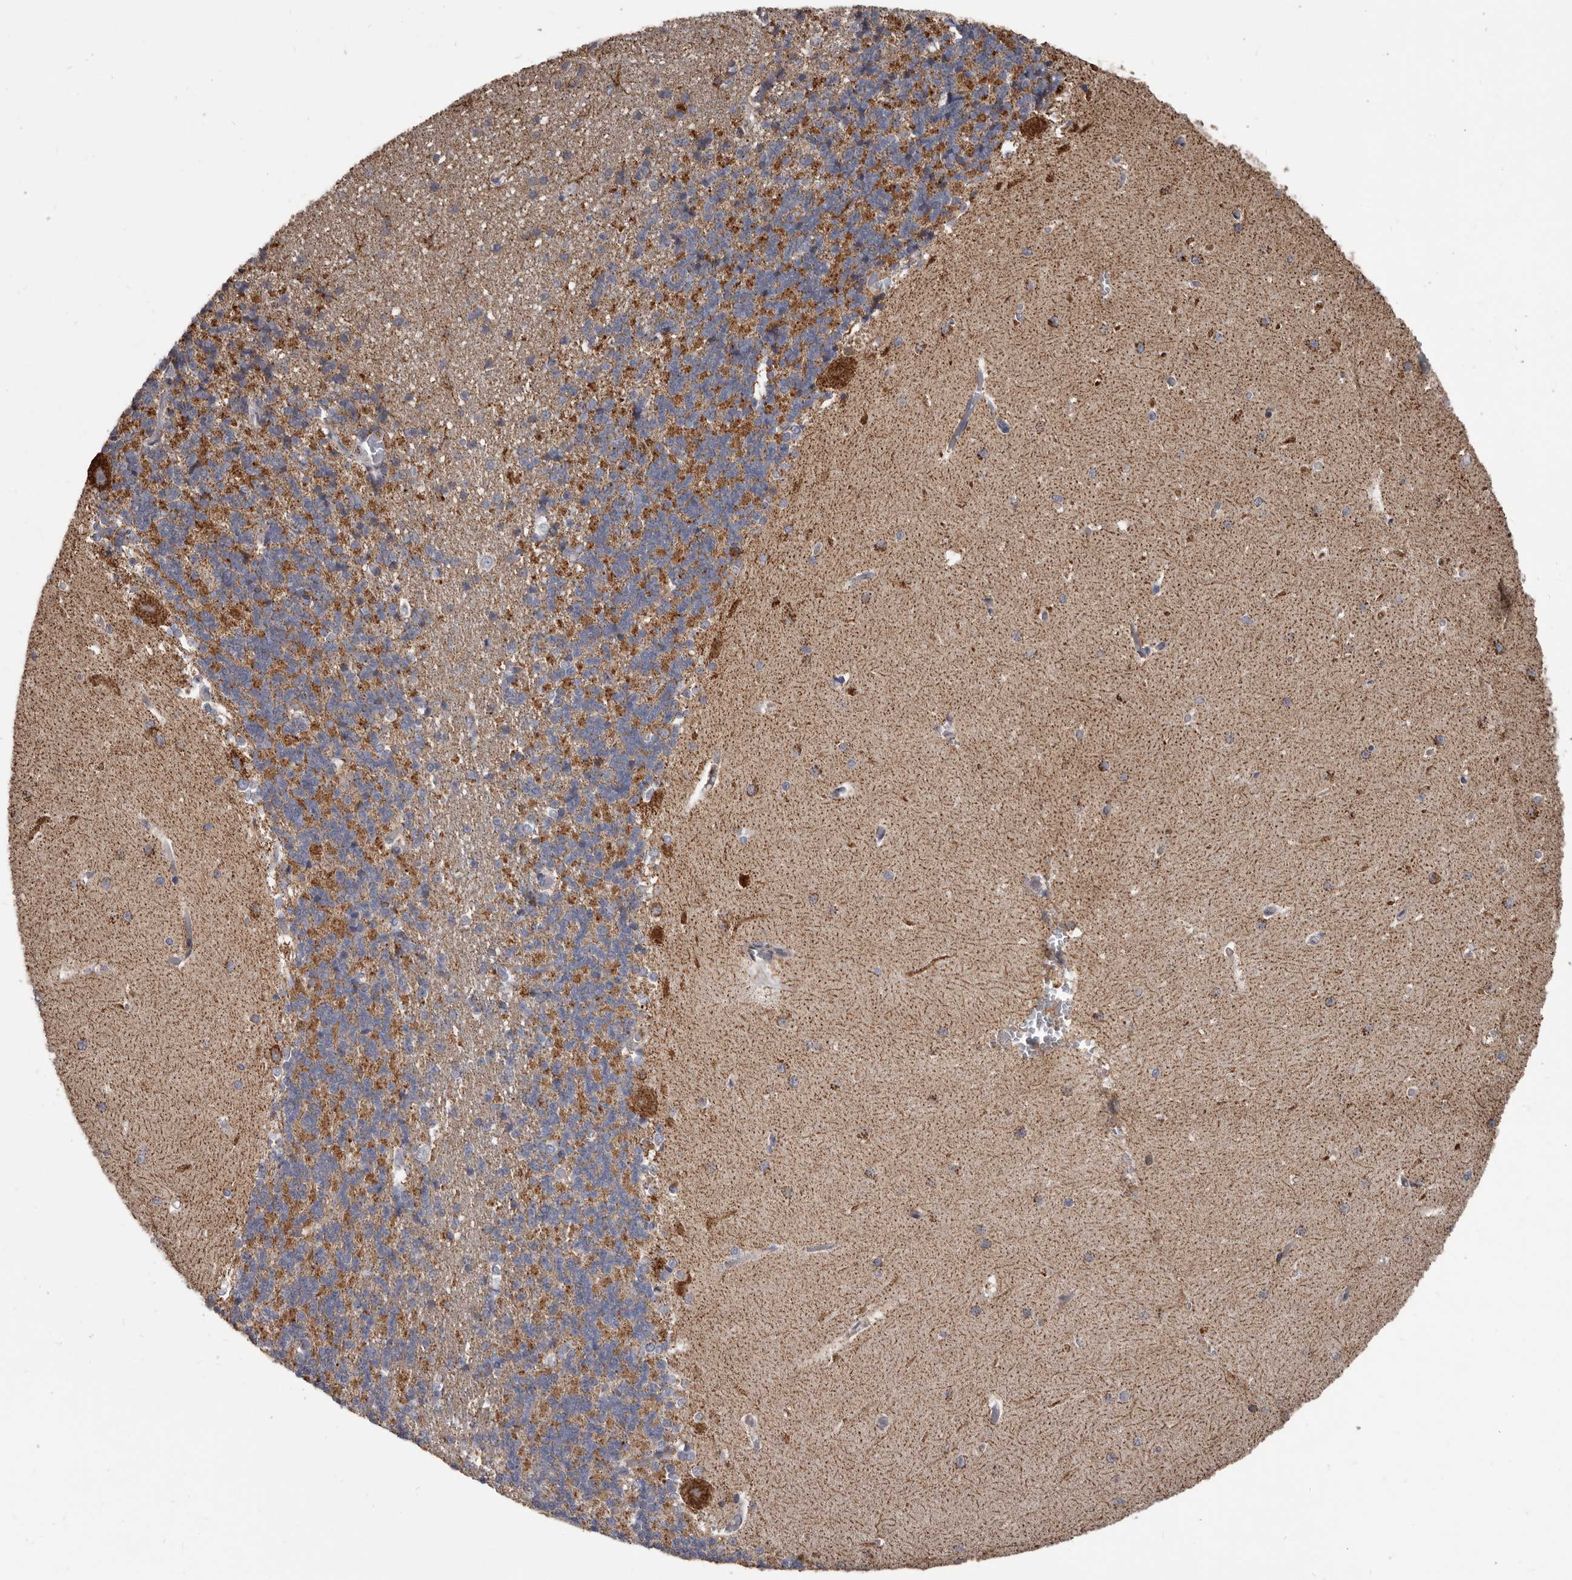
{"staining": {"intensity": "moderate", "quantity": "<25%", "location": "cytoplasmic/membranous"}, "tissue": "cerebellum", "cell_type": "Cells in granular layer", "image_type": "normal", "snomed": [{"axis": "morphology", "description": "Normal tissue, NOS"}, {"axis": "topography", "description": "Cerebellum"}], "caption": "Immunohistochemistry staining of normal cerebellum, which reveals low levels of moderate cytoplasmic/membranous expression in approximately <25% of cells in granular layer indicating moderate cytoplasmic/membranous protein staining. The staining was performed using DAB (3,3'-diaminobenzidine) (brown) for protein detection and nuclei were counterstained in hematoxylin (blue).", "gene": "ALDH5A1", "patient": {"sex": "male", "age": 37}}